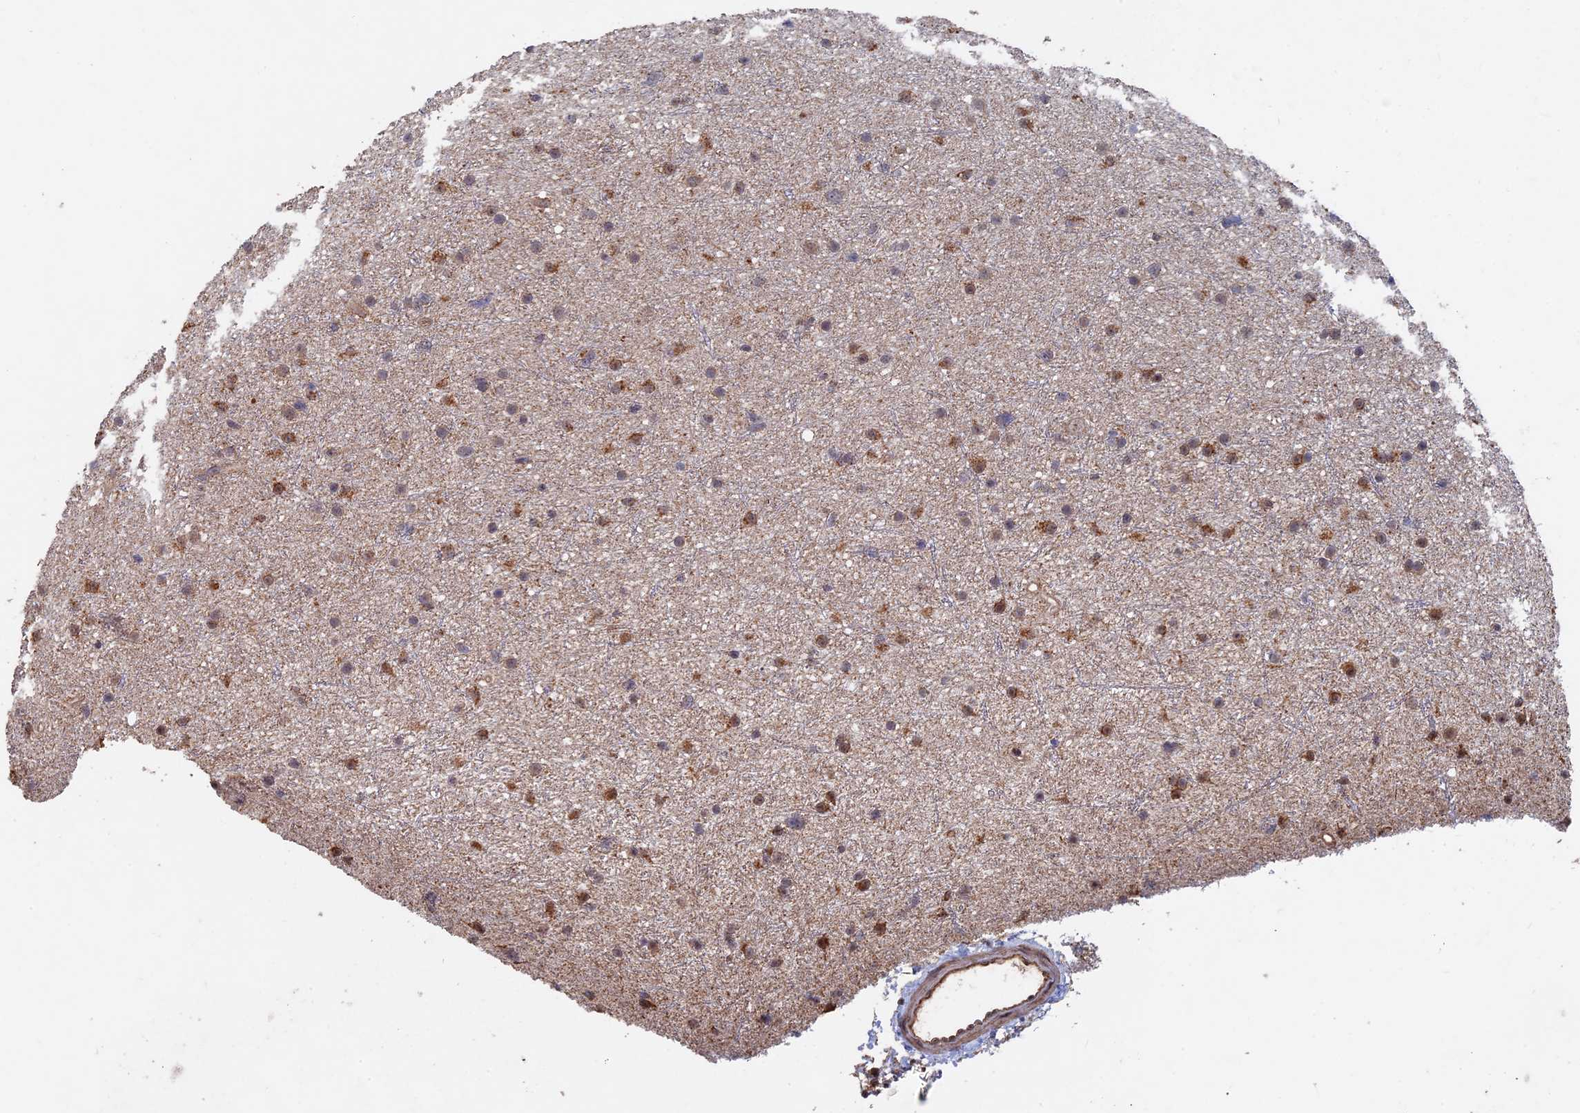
{"staining": {"intensity": "moderate", "quantity": "25%-75%", "location": "cytoplasmic/membranous"}, "tissue": "glioma", "cell_type": "Tumor cells", "image_type": "cancer", "snomed": [{"axis": "morphology", "description": "Glioma, malignant, Low grade"}, {"axis": "topography", "description": "Cerebral cortex"}], "caption": "Protein staining shows moderate cytoplasmic/membranous positivity in about 25%-75% of tumor cells in malignant low-grade glioma.", "gene": "KIAA1328", "patient": {"sex": "female", "age": 39}}